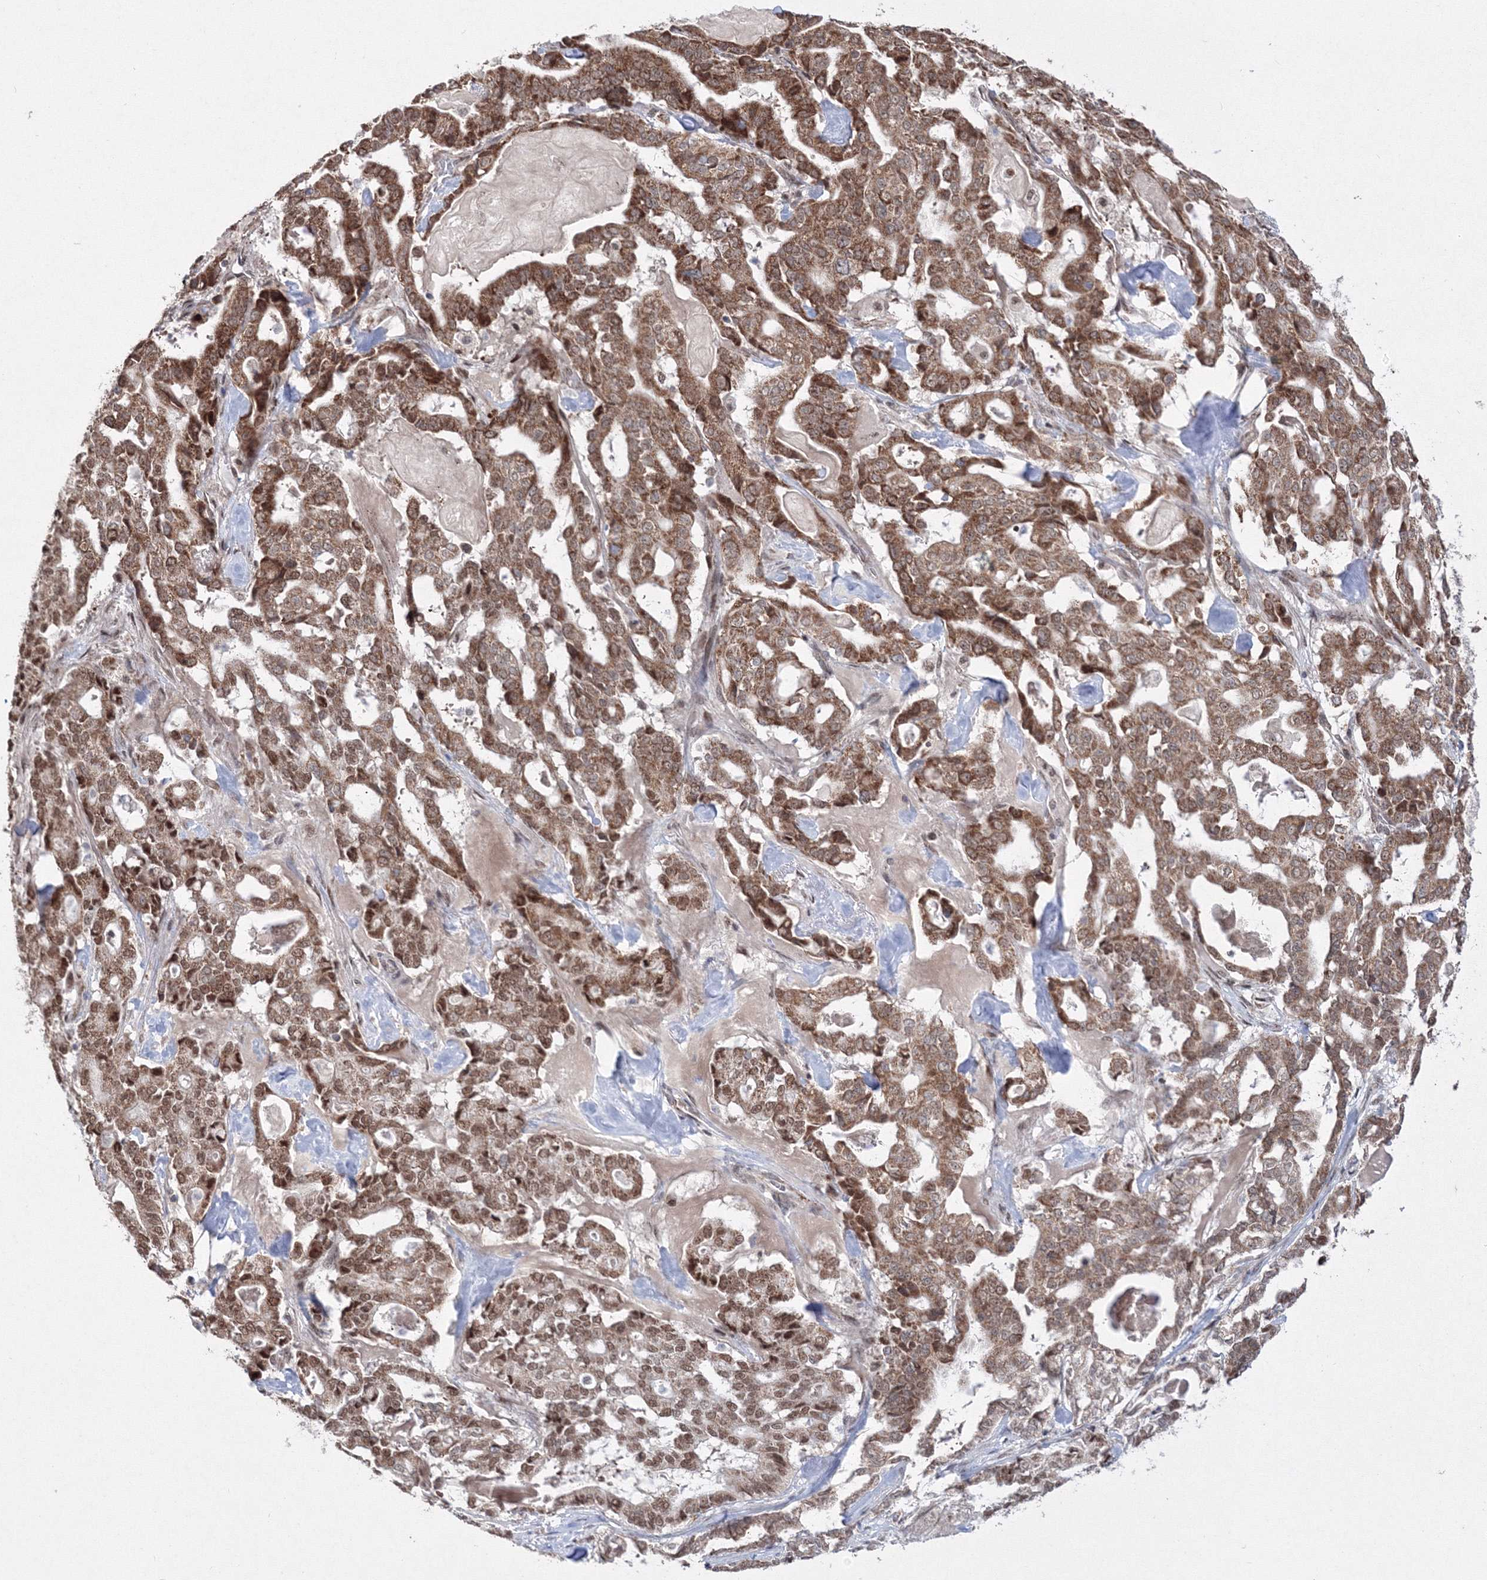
{"staining": {"intensity": "strong", "quantity": ">75%", "location": "cytoplasmic/membranous,nuclear"}, "tissue": "pancreatic cancer", "cell_type": "Tumor cells", "image_type": "cancer", "snomed": [{"axis": "morphology", "description": "Adenocarcinoma, NOS"}, {"axis": "topography", "description": "Pancreas"}], "caption": "Immunohistochemical staining of human pancreatic adenocarcinoma reveals high levels of strong cytoplasmic/membranous and nuclear protein expression in about >75% of tumor cells.", "gene": "GRSF1", "patient": {"sex": "male", "age": 63}}